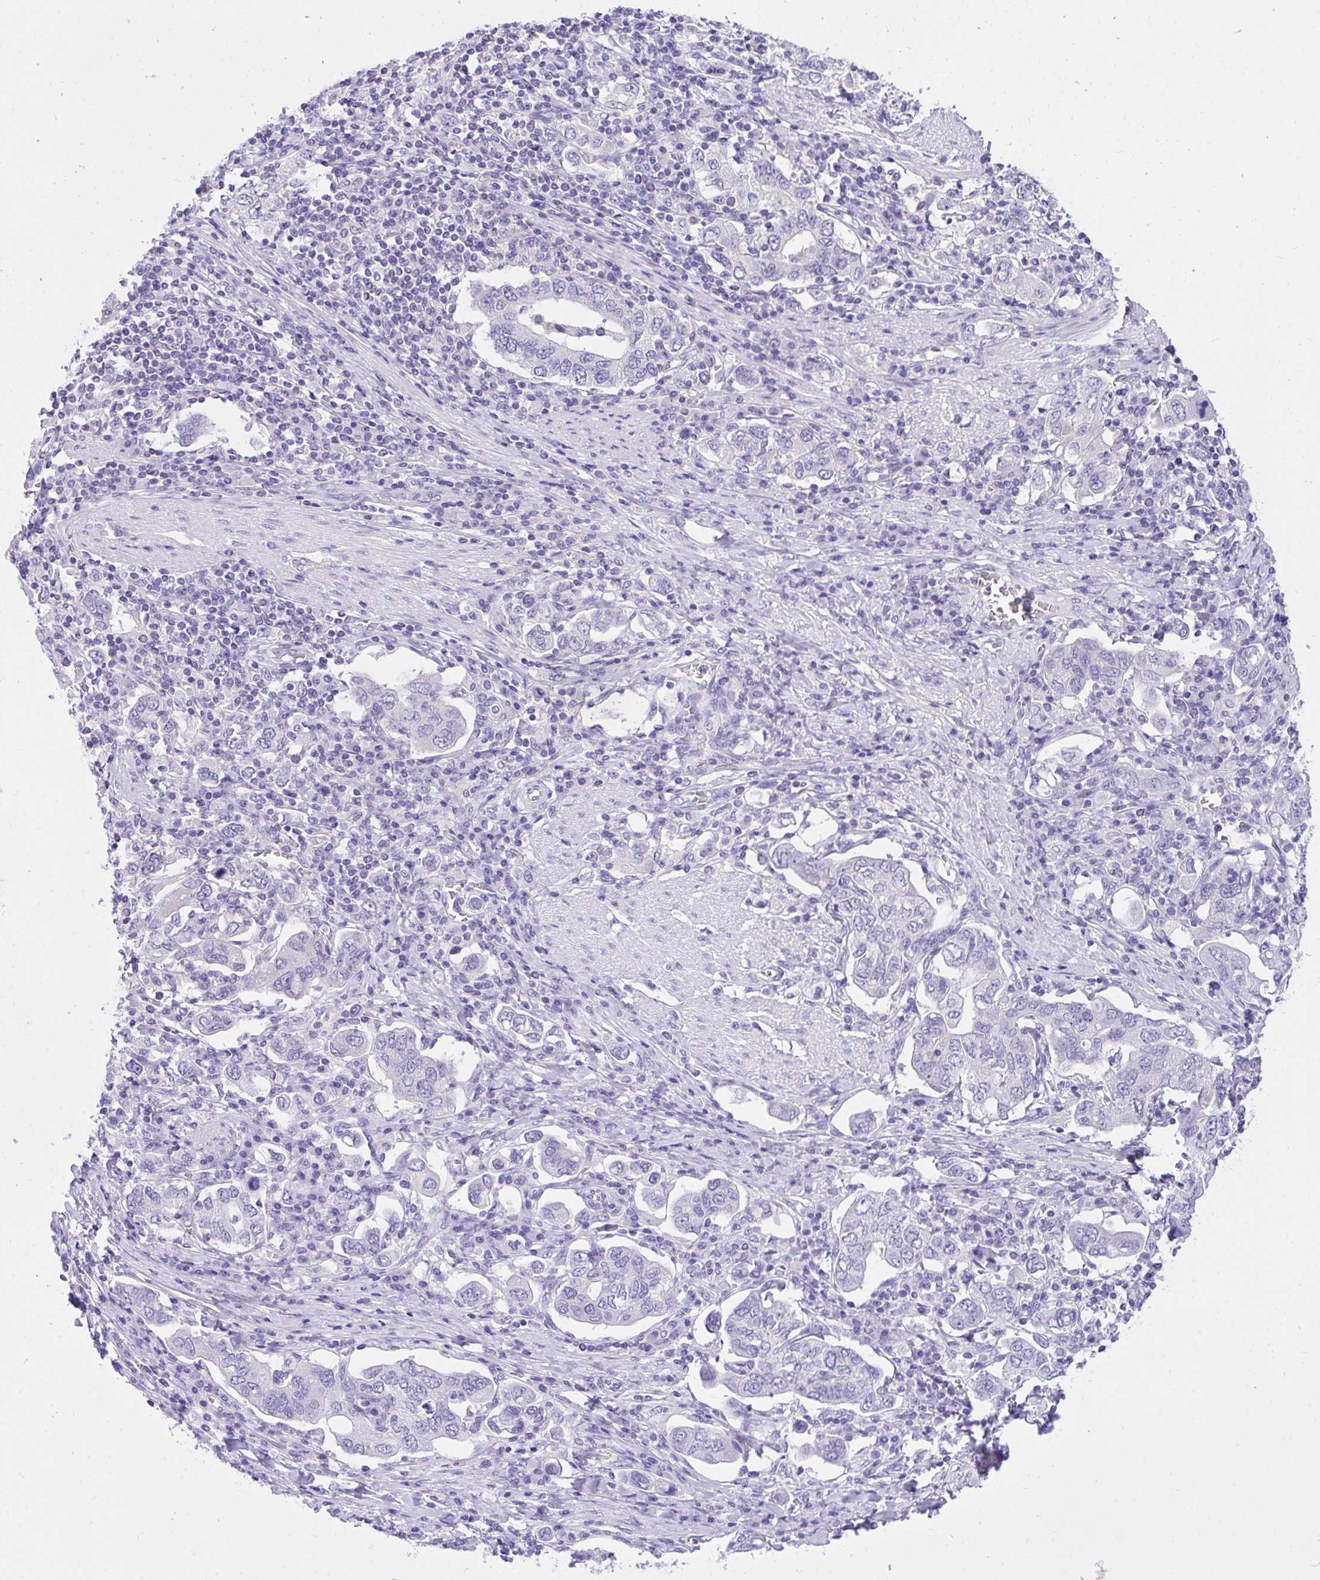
{"staining": {"intensity": "negative", "quantity": "none", "location": "none"}, "tissue": "stomach cancer", "cell_type": "Tumor cells", "image_type": "cancer", "snomed": [{"axis": "morphology", "description": "Adenocarcinoma, NOS"}, {"axis": "topography", "description": "Stomach, upper"}, {"axis": "topography", "description": "Stomach"}], "caption": "There is no significant positivity in tumor cells of stomach cancer.", "gene": "TLN2", "patient": {"sex": "male", "age": 62}}